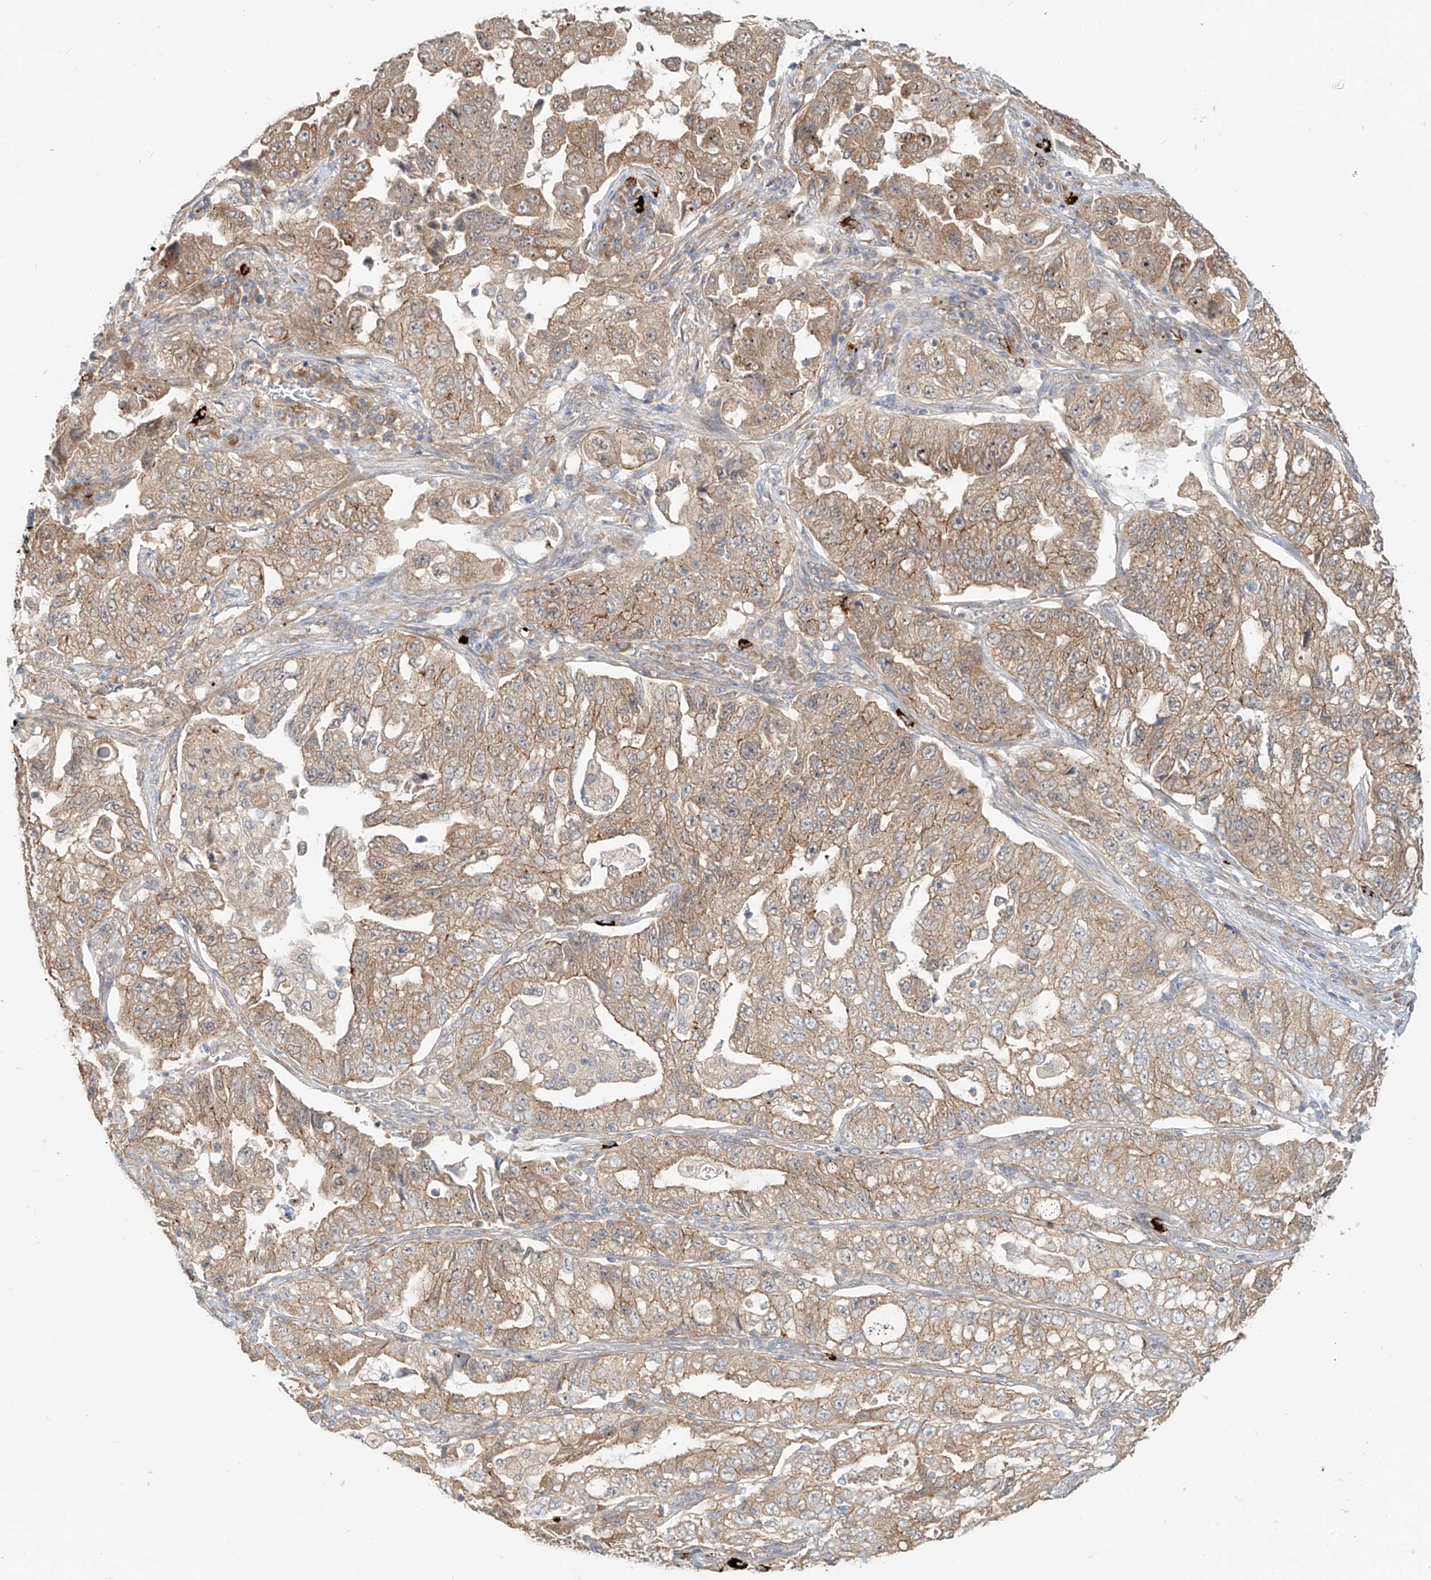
{"staining": {"intensity": "weak", "quantity": ">75%", "location": "cytoplasmic/membranous"}, "tissue": "lung cancer", "cell_type": "Tumor cells", "image_type": "cancer", "snomed": [{"axis": "morphology", "description": "Adenocarcinoma, NOS"}, {"axis": "topography", "description": "Lung"}], "caption": "Weak cytoplasmic/membranous expression is identified in approximately >75% of tumor cells in adenocarcinoma (lung).", "gene": "MTUS2", "patient": {"sex": "female", "age": 51}}